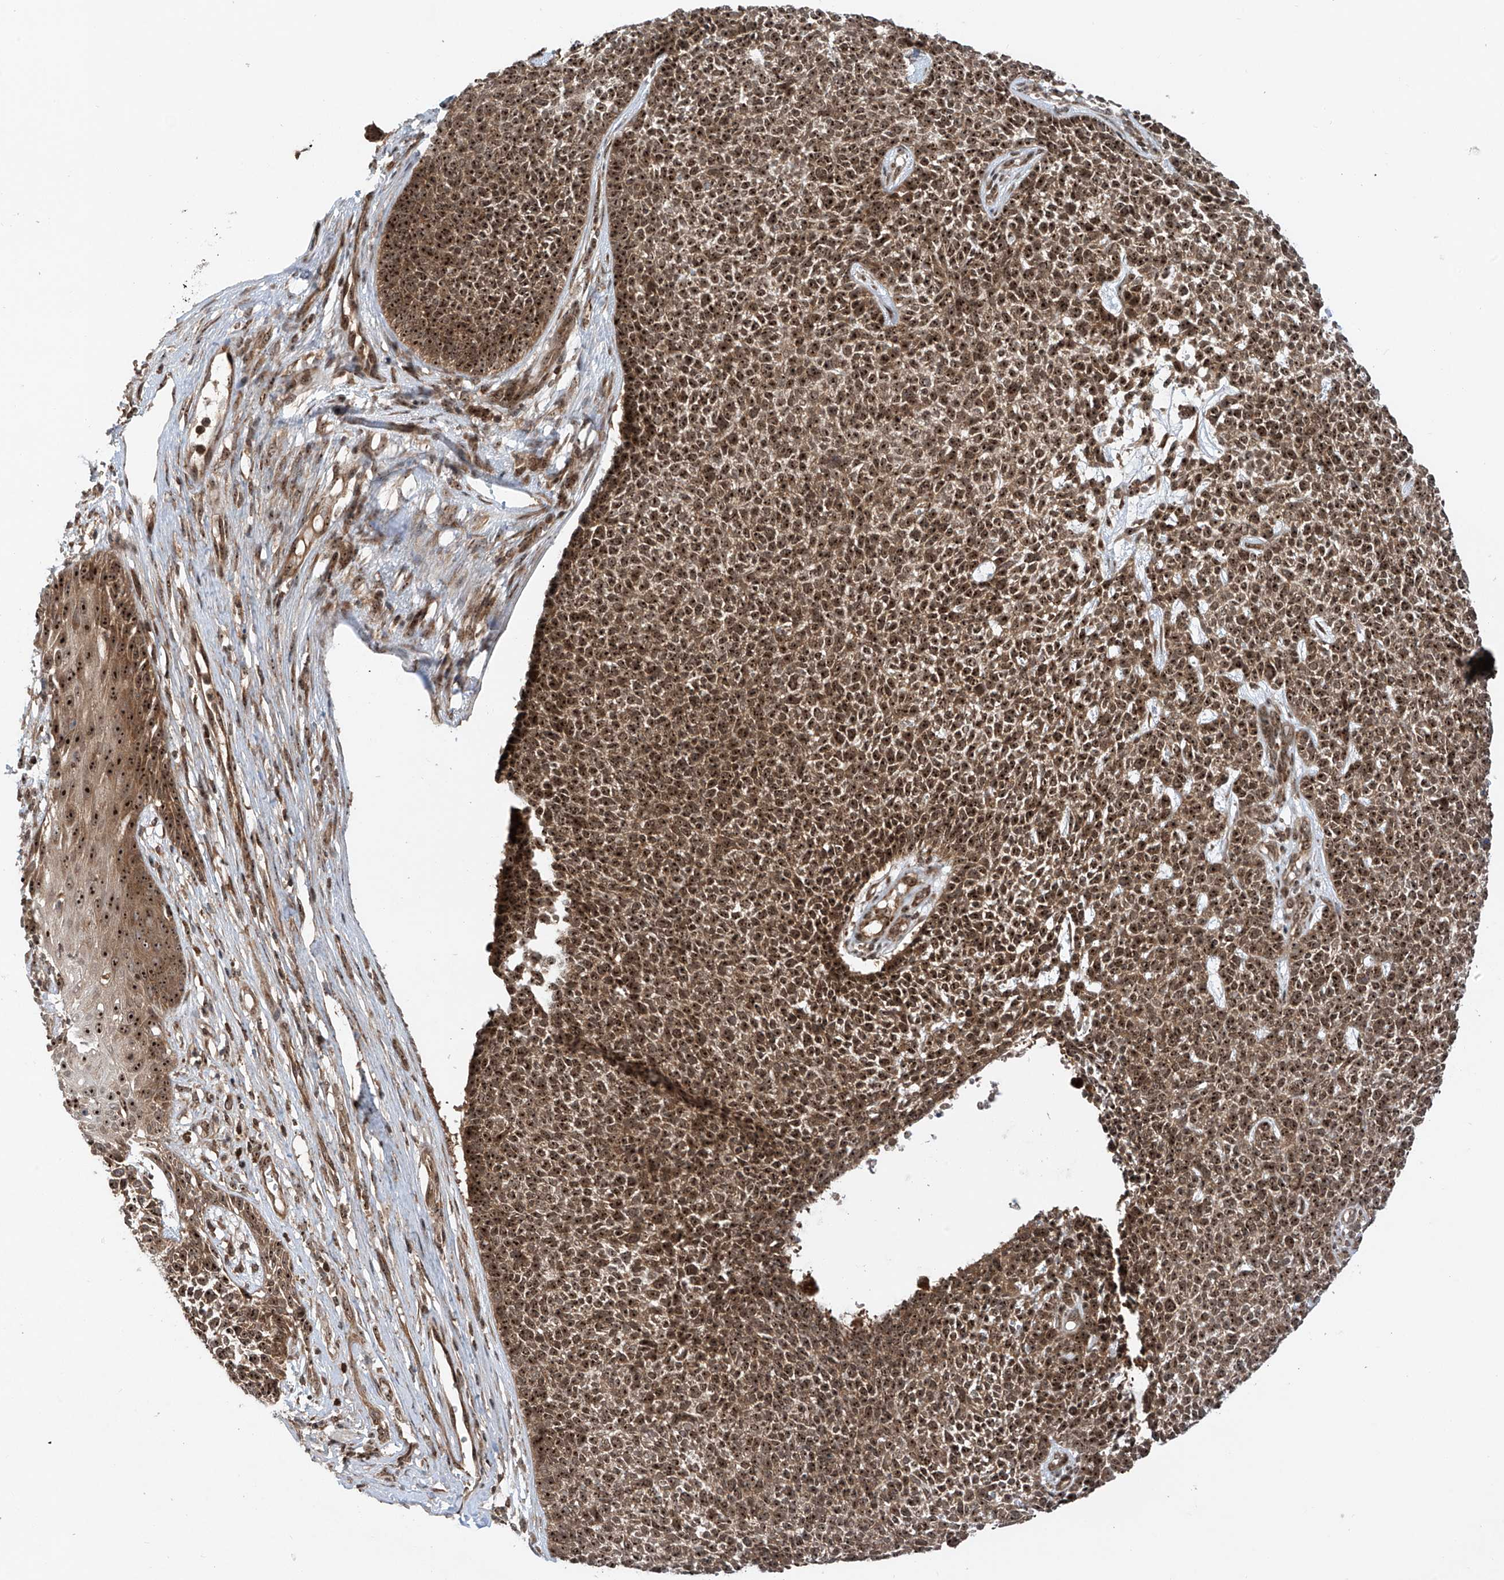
{"staining": {"intensity": "strong", "quantity": ">75%", "location": "cytoplasmic/membranous,nuclear"}, "tissue": "skin cancer", "cell_type": "Tumor cells", "image_type": "cancer", "snomed": [{"axis": "morphology", "description": "Basal cell carcinoma"}, {"axis": "topography", "description": "Skin"}], "caption": "Immunohistochemistry (IHC) image of skin cancer stained for a protein (brown), which shows high levels of strong cytoplasmic/membranous and nuclear positivity in approximately >75% of tumor cells.", "gene": "C1orf131", "patient": {"sex": "female", "age": 84}}